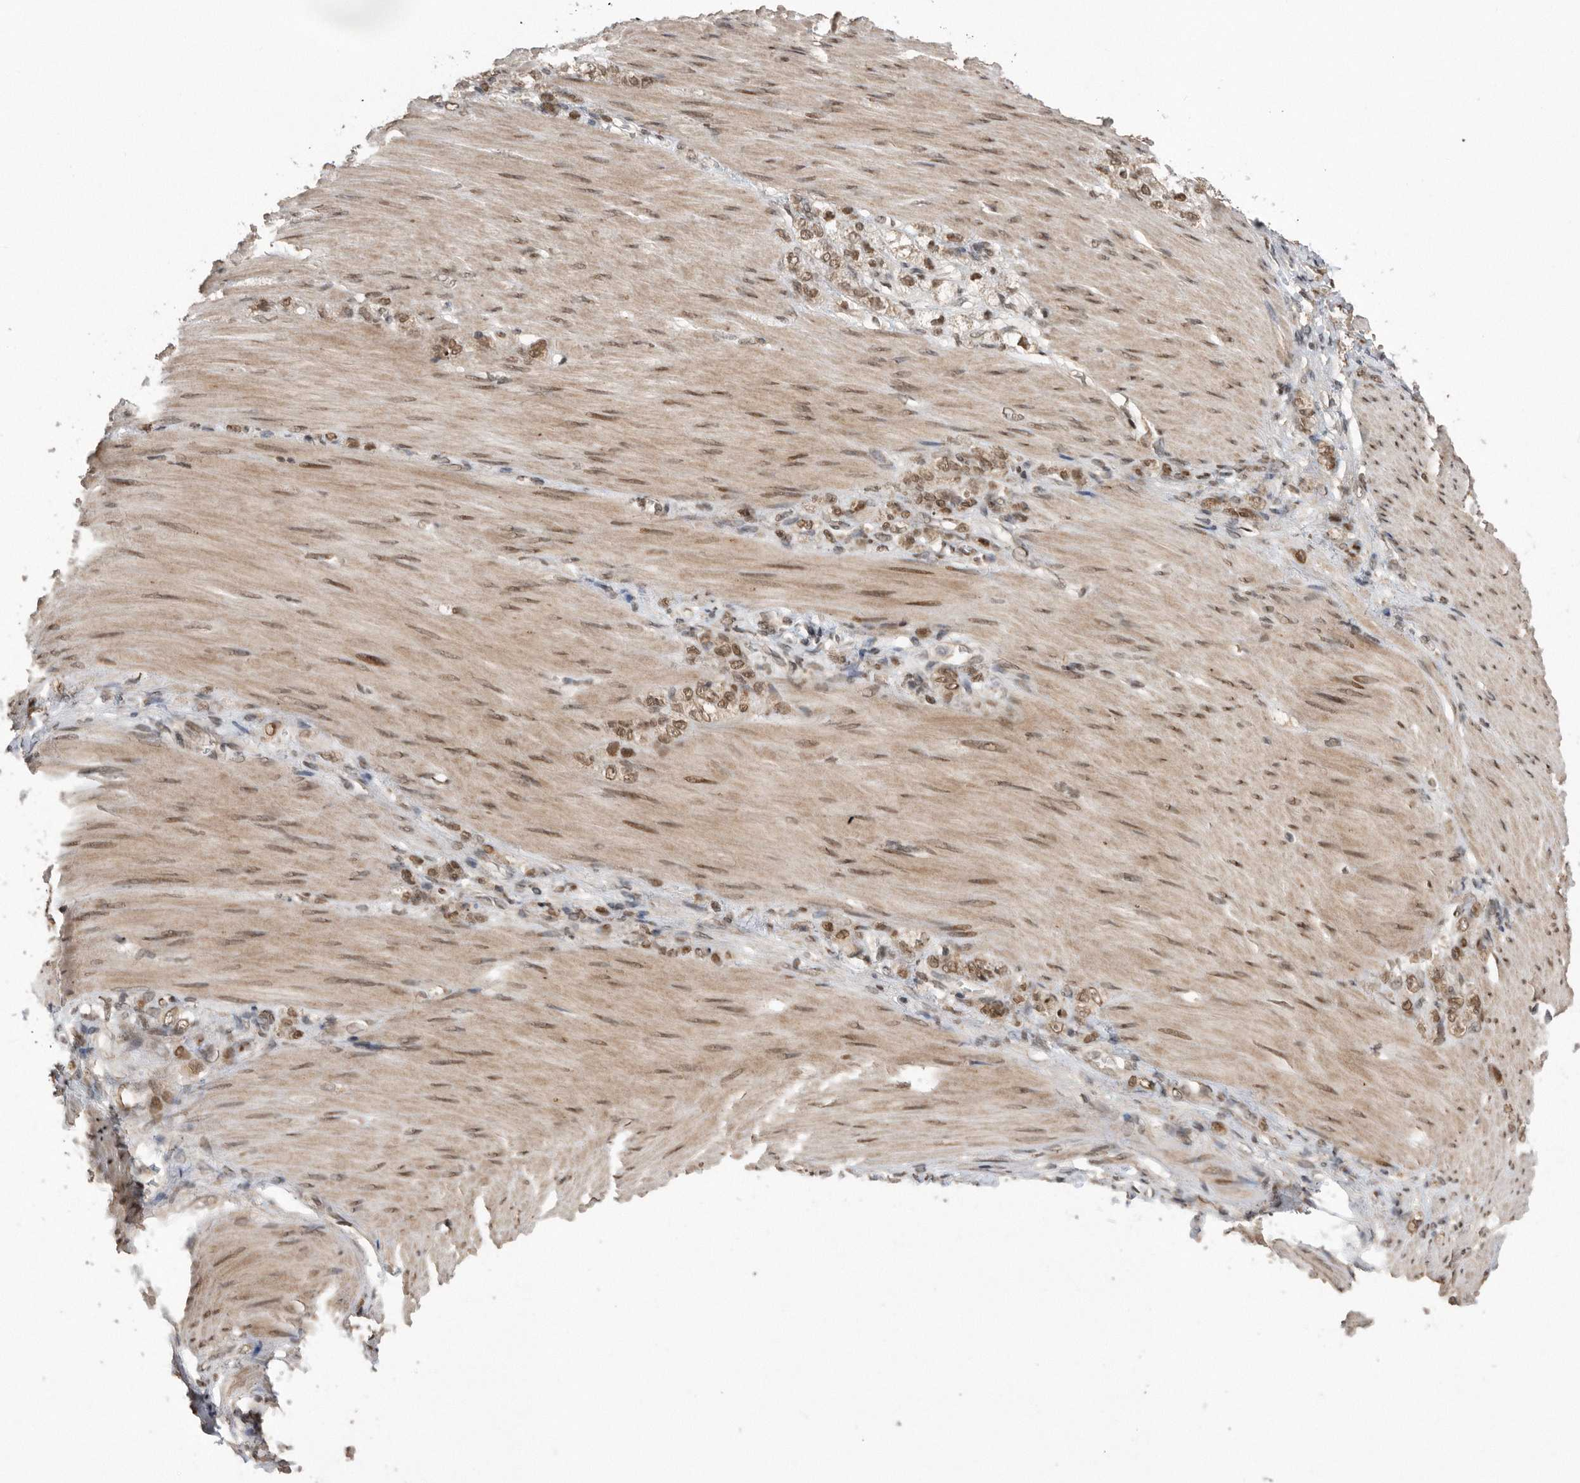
{"staining": {"intensity": "moderate", "quantity": ">75%", "location": "nuclear"}, "tissue": "stomach cancer", "cell_type": "Tumor cells", "image_type": "cancer", "snomed": [{"axis": "morphology", "description": "Normal tissue, NOS"}, {"axis": "morphology", "description": "Adenocarcinoma, NOS"}, {"axis": "topography", "description": "Stomach"}], "caption": "The photomicrograph exhibits a brown stain indicating the presence of a protein in the nuclear of tumor cells in adenocarcinoma (stomach).", "gene": "TDRD3", "patient": {"sex": "male", "age": 82}}